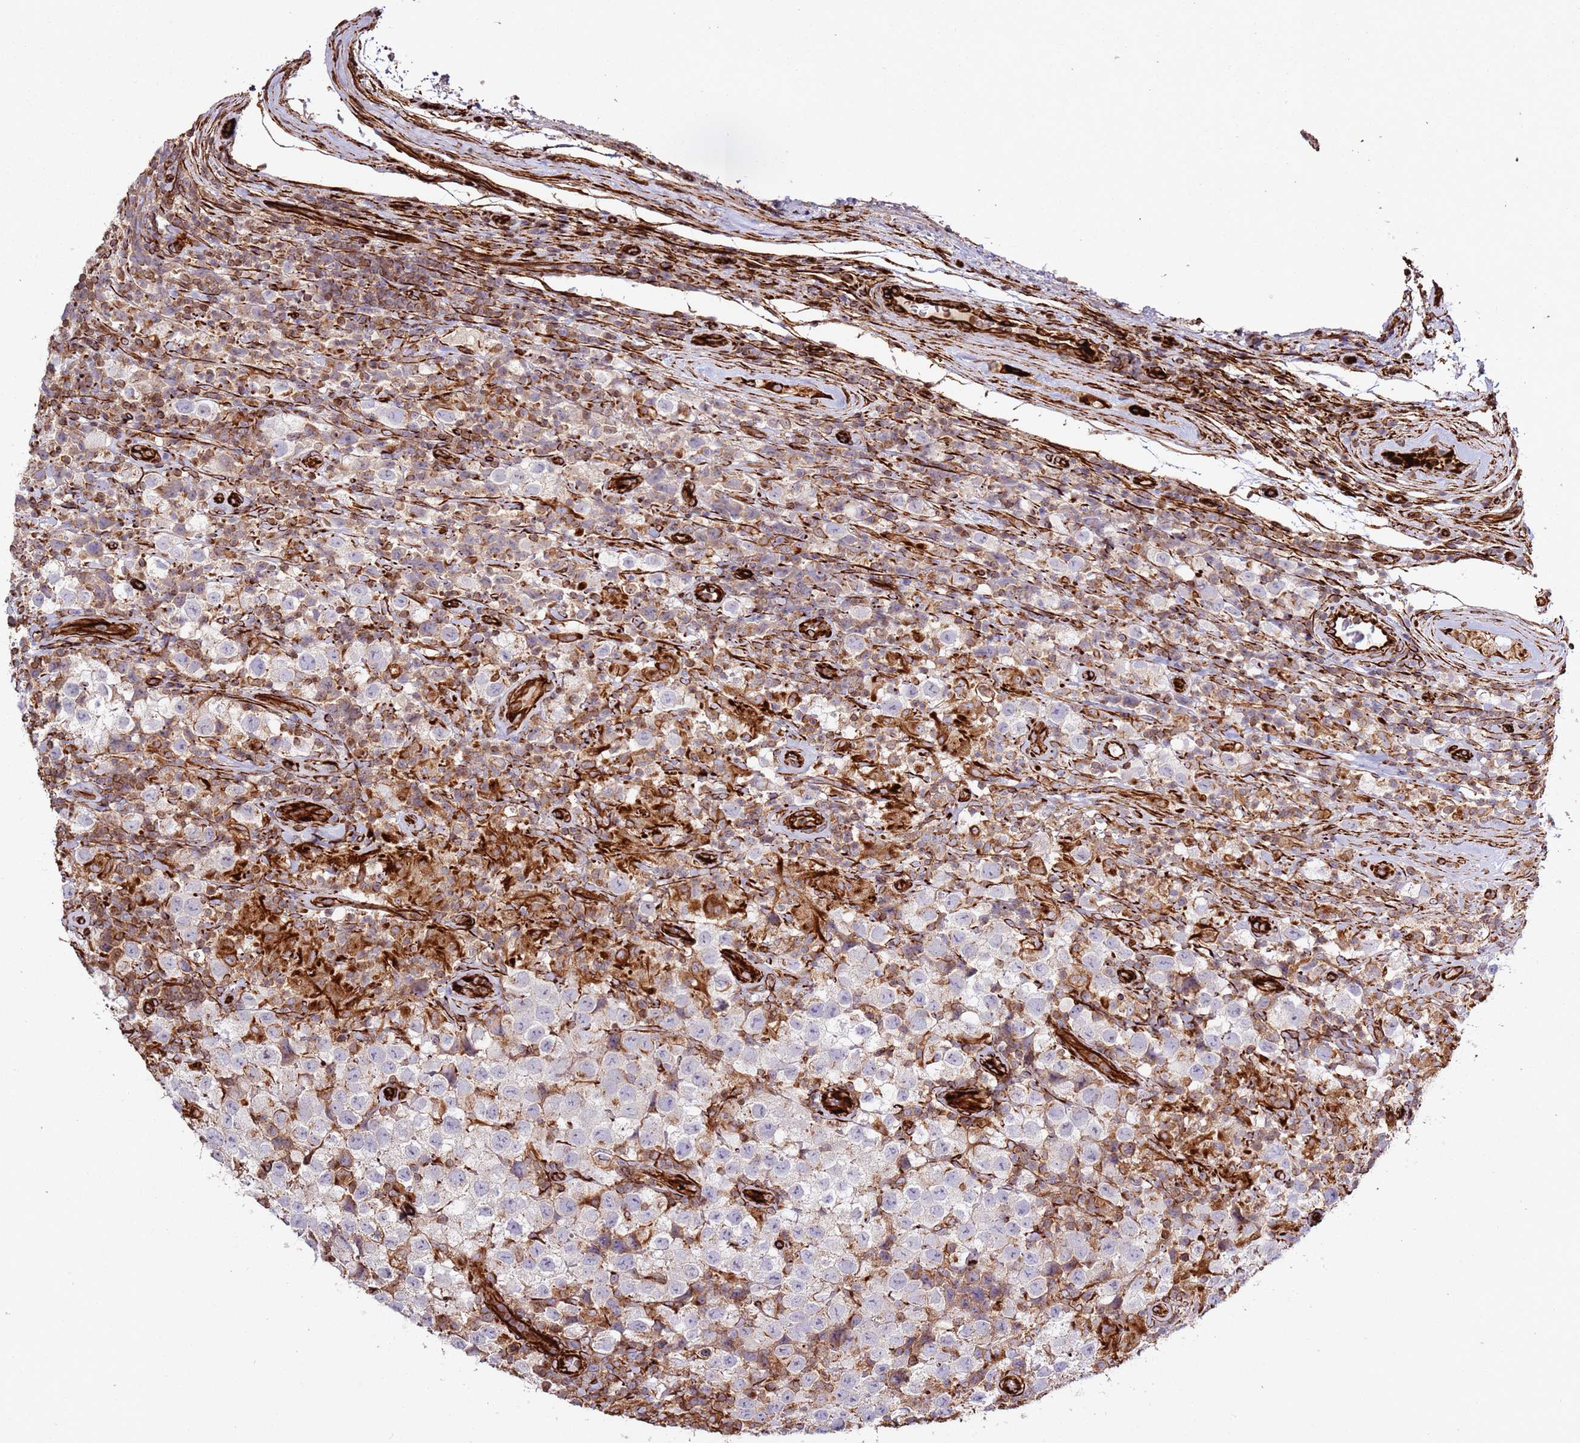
{"staining": {"intensity": "negative", "quantity": "none", "location": "none"}, "tissue": "testis cancer", "cell_type": "Tumor cells", "image_type": "cancer", "snomed": [{"axis": "morphology", "description": "Seminoma, NOS"}, {"axis": "morphology", "description": "Carcinoma, Embryonal, NOS"}, {"axis": "topography", "description": "Testis"}], "caption": "DAB (3,3'-diaminobenzidine) immunohistochemical staining of human testis cancer displays no significant staining in tumor cells.", "gene": "MRGPRE", "patient": {"sex": "male", "age": 41}}